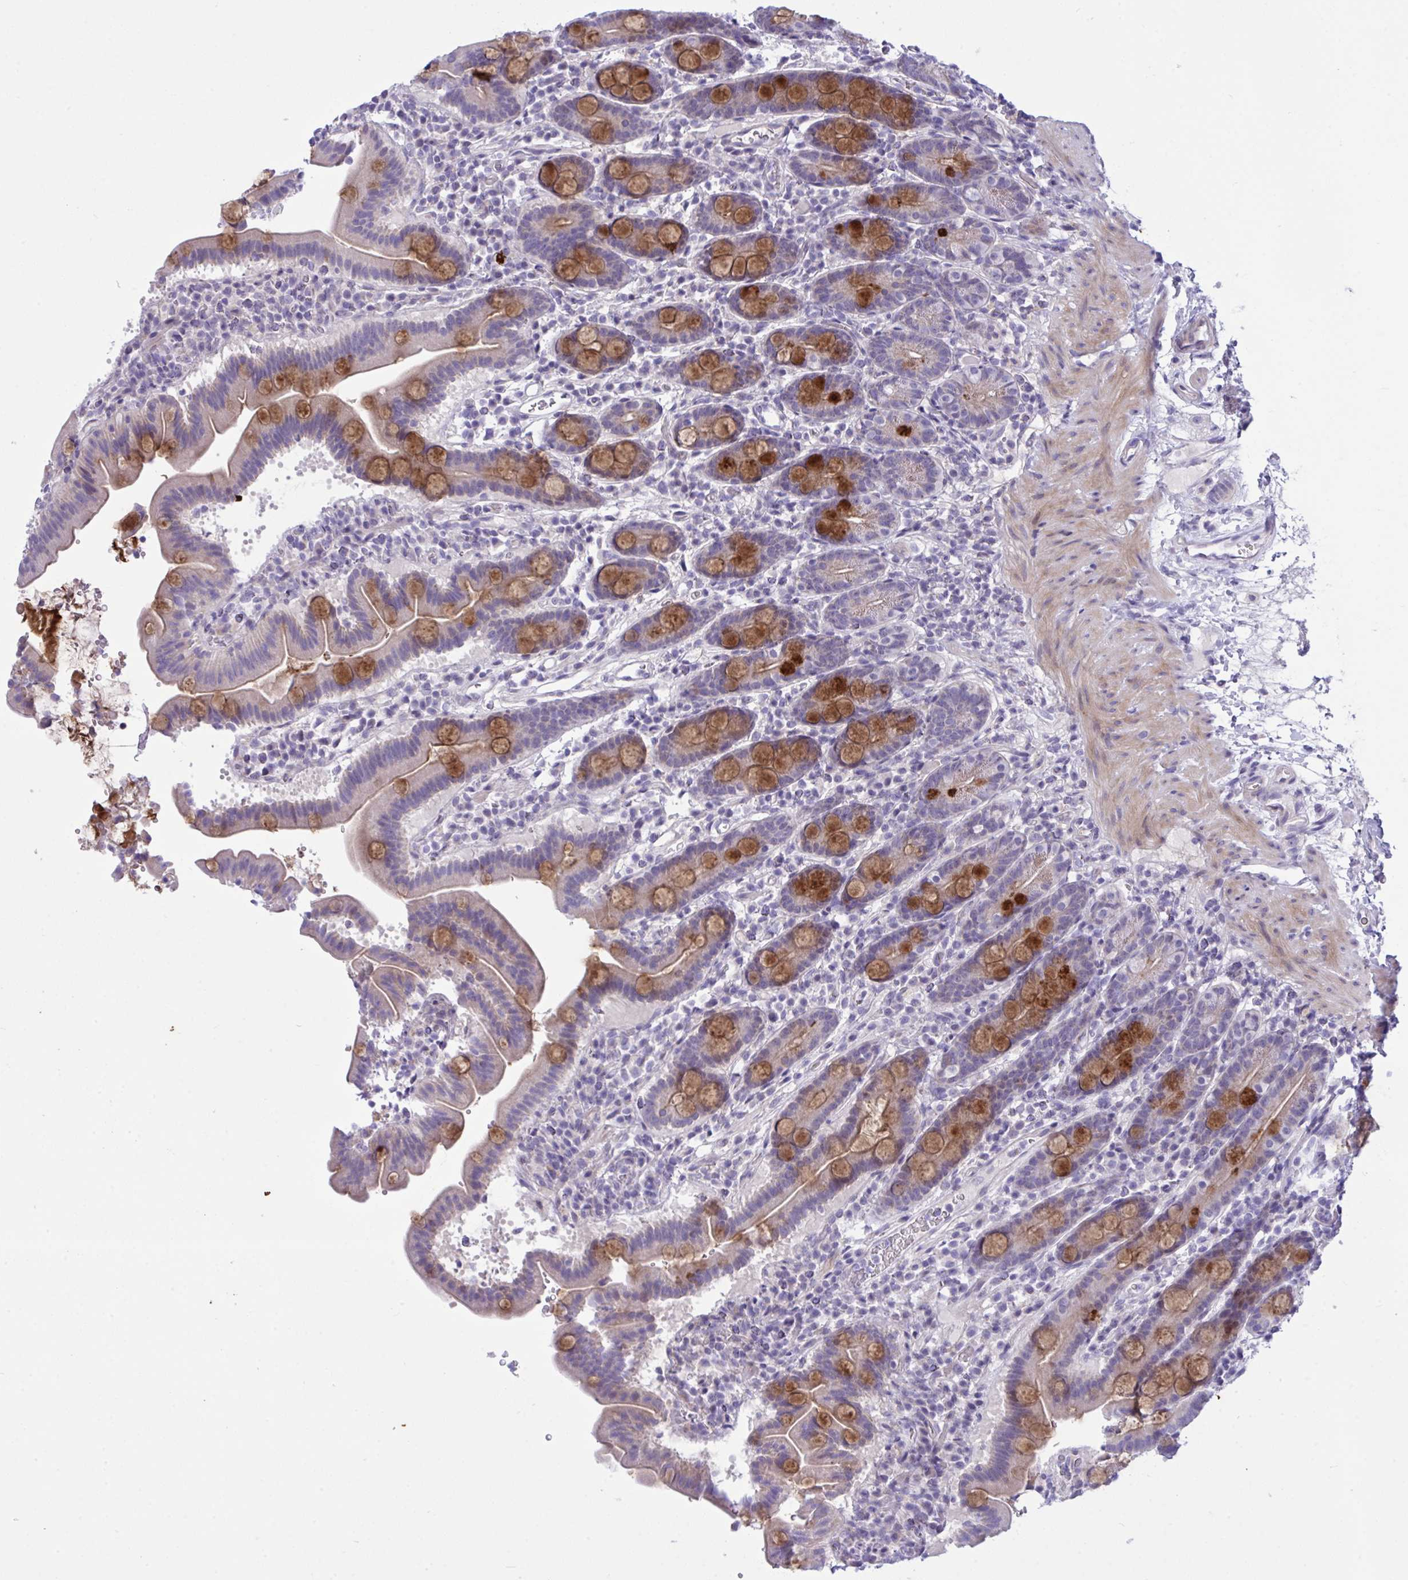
{"staining": {"intensity": "moderate", "quantity": "25%-75%", "location": "cytoplasmic/membranous"}, "tissue": "small intestine", "cell_type": "Glandular cells", "image_type": "normal", "snomed": [{"axis": "morphology", "description": "Normal tissue, NOS"}, {"axis": "topography", "description": "Small intestine"}], "caption": "An image showing moderate cytoplasmic/membranous expression in approximately 25%-75% of glandular cells in normal small intestine, as visualized by brown immunohistochemical staining.", "gene": "WDR97", "patient": {"sex": "male", "age": 26}}